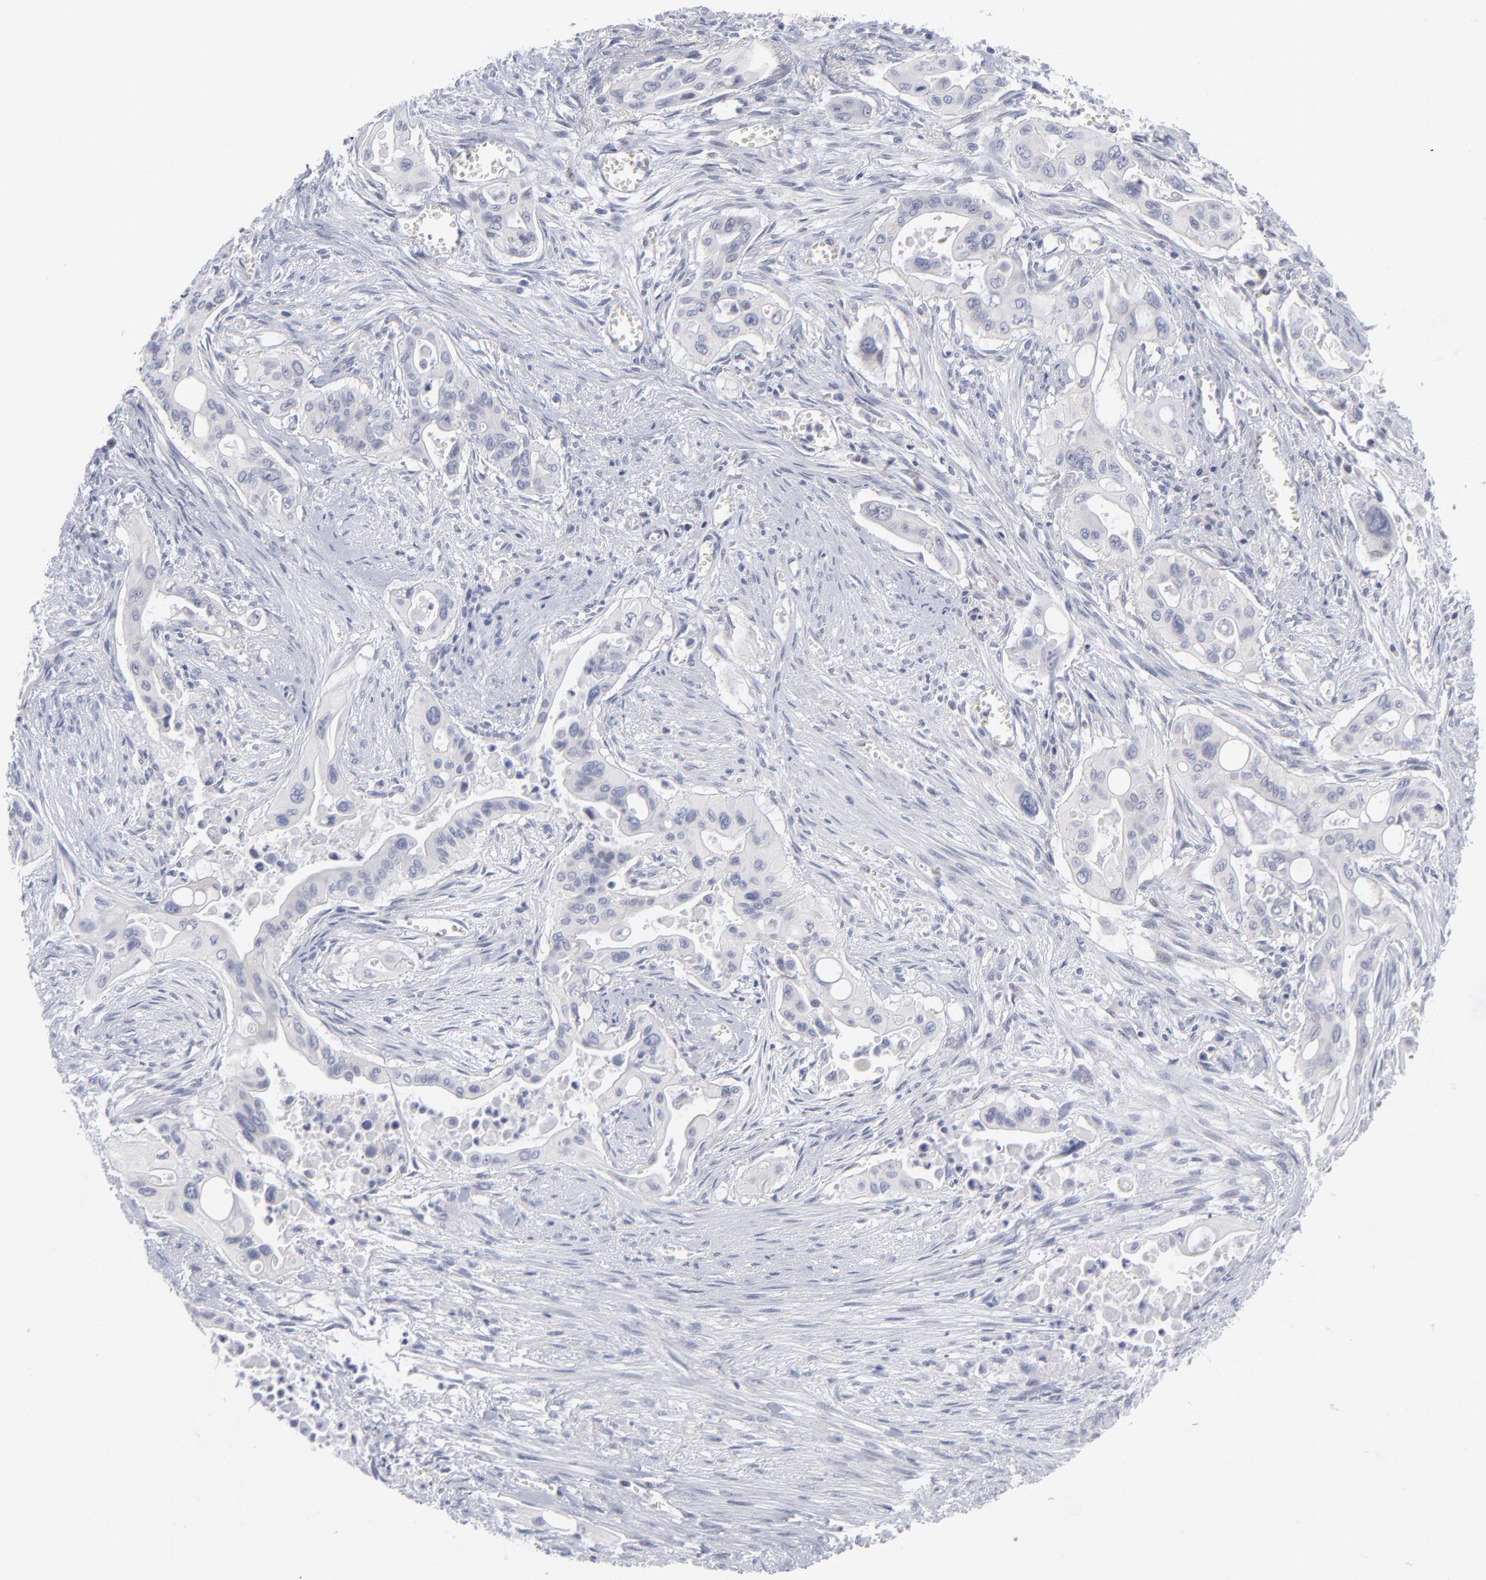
{"staining": {"intensity": "negative", "quantity": "none", "location": "none"}, "tissue": "pancreatic cancer", "cell_type": "Tumor cells", "image_type": "cancer", "snomed": [{"axis": "morphology", "description": "Adenocarcinoma, NOS"}, {"axis": "topography", "description": "Pancreas"}], "caption": "Tumor cells show no significant staining in pancreatic adenocarcinoma.", "gene": "RPS24", "patient": {"sex": "male", "age": 77}}